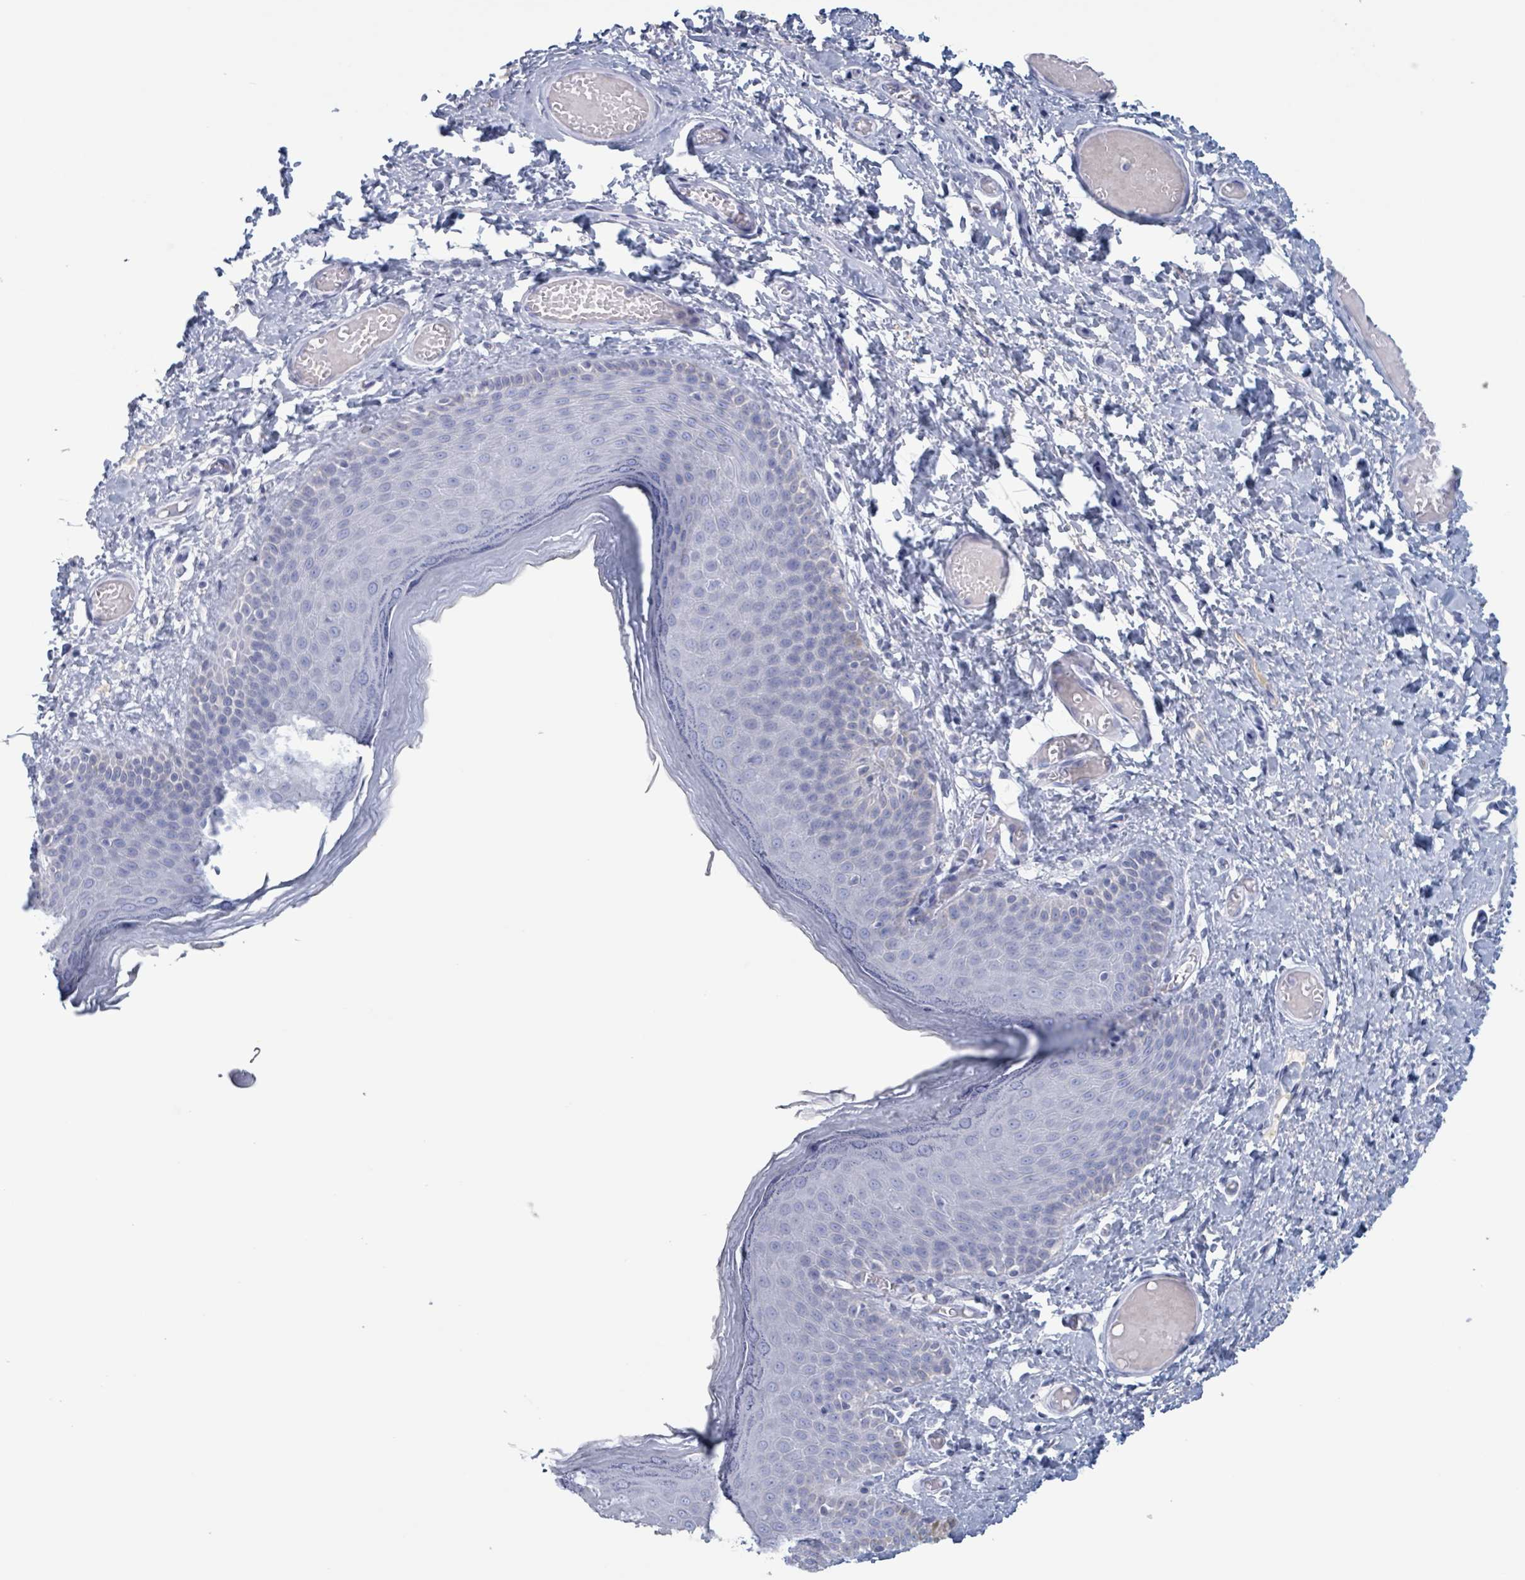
{"staining": {"intensity": "negative", "quantity": "none", "location": "none"}, "tissue": "skin", "cell_type": "Epidermal cells", "image_type": "normal", "snomed": [{"axis": "morphology", "description": "Normal tissue, NOS"}, {"axis": "topography", "description": "Anal"}], "caption": "Immunohistochemical staining of unremarkable human skin demonstrates no significant staining in epidermal cells.", "gene": "KLK4", "patient": {"sex": "female", "age": 40}}